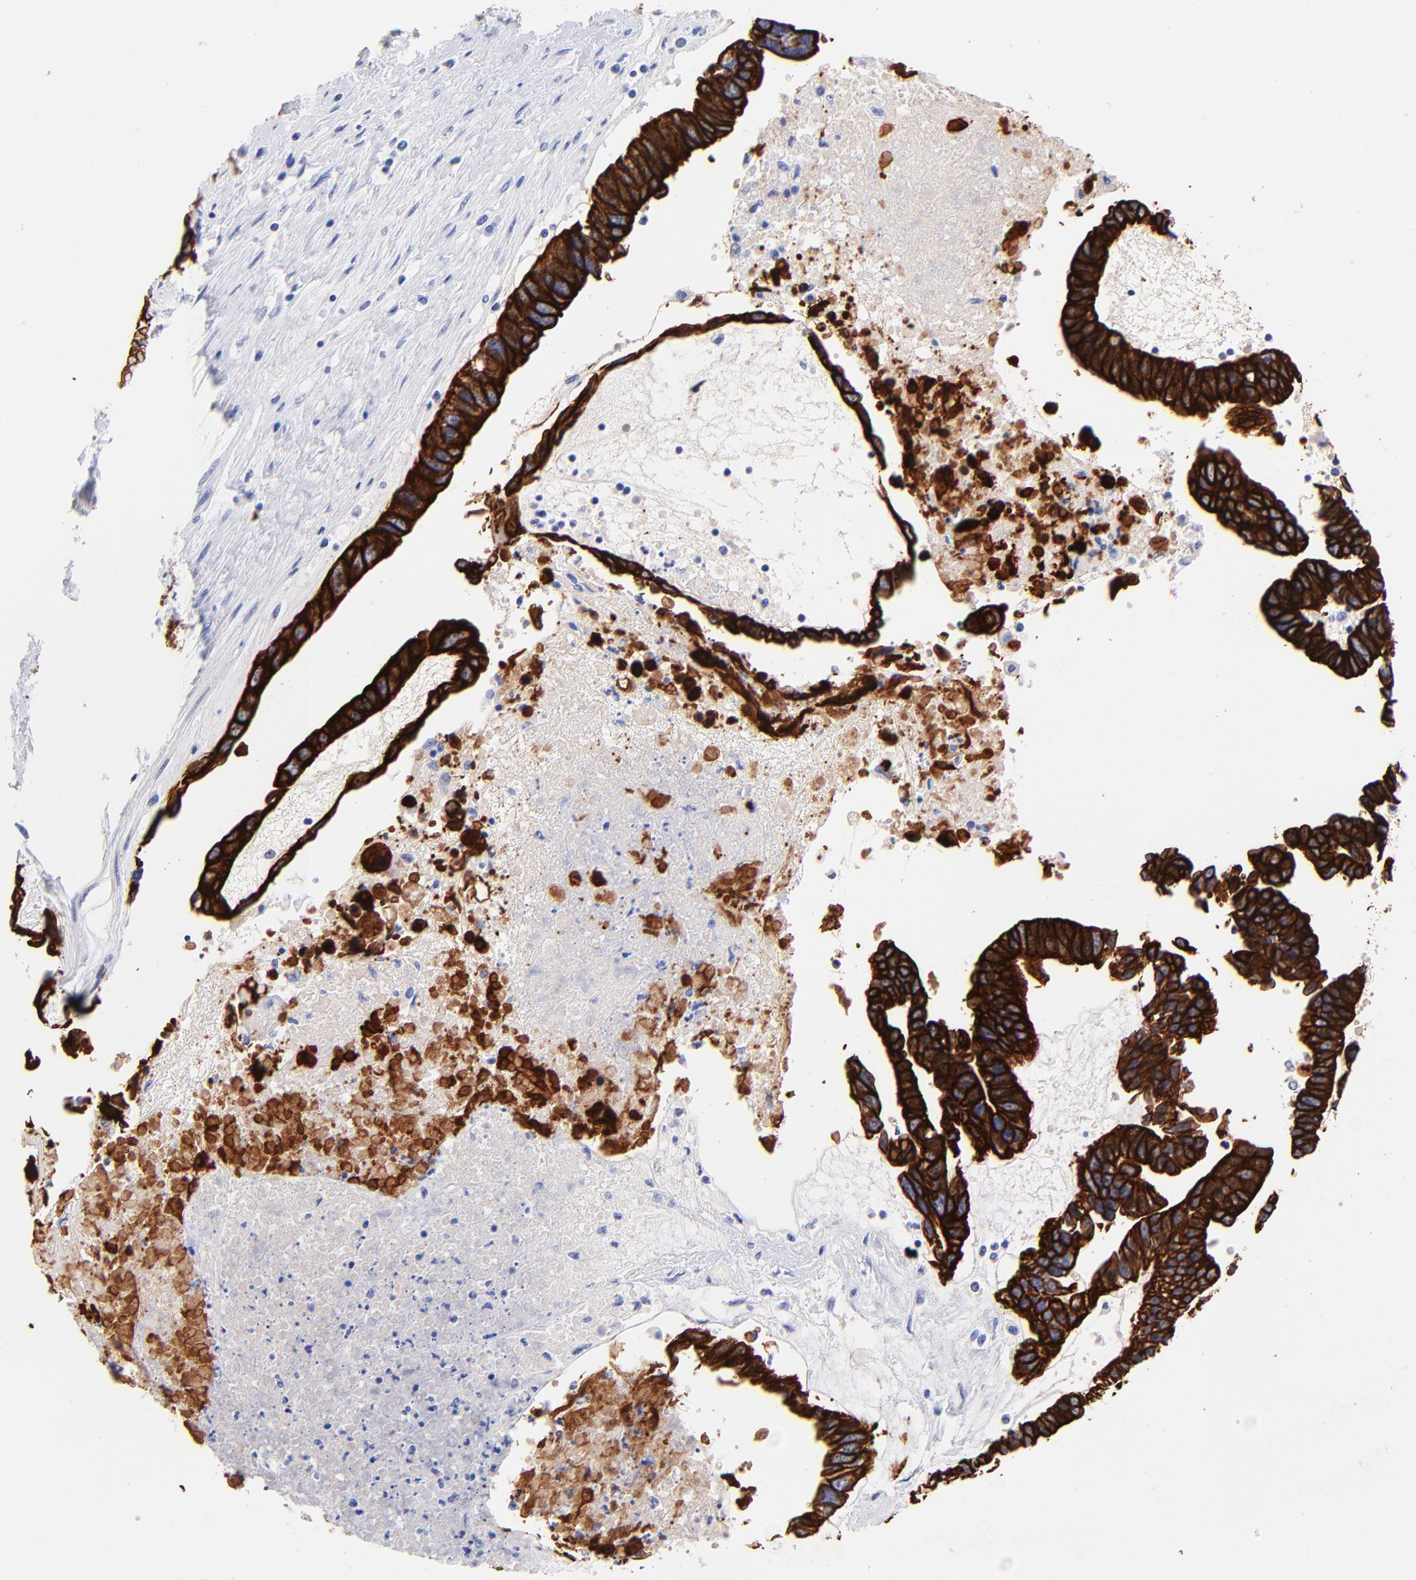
{"staining": {"intensity": "strong", "quantity": ">75%", "location": "cytoplasmic/membranous"}, "tissue": "ovarian cancer", "cell_type": "Tumor cells", "image_type": "cancer", "snomed": [{"axis": "morphology", "description": "Carcinoma, endometroid"}, {"axis": "morphology", "description": "Cystadenocarcinoma, serous, NOS"}, {"axis": "topography", "description": "Ovary"}], "caption": "This image demonstrates endometroid carcinoma (ovarian) stained with immunohistochemistry (IHC) to label a protein in brown. The cytoplasmic/membranous of tumor cells show strong positivity for the protein. Nuclei are counter-stained blue.", "gene": "KRT19", "patient": {"sex": "female", "age": 45}}